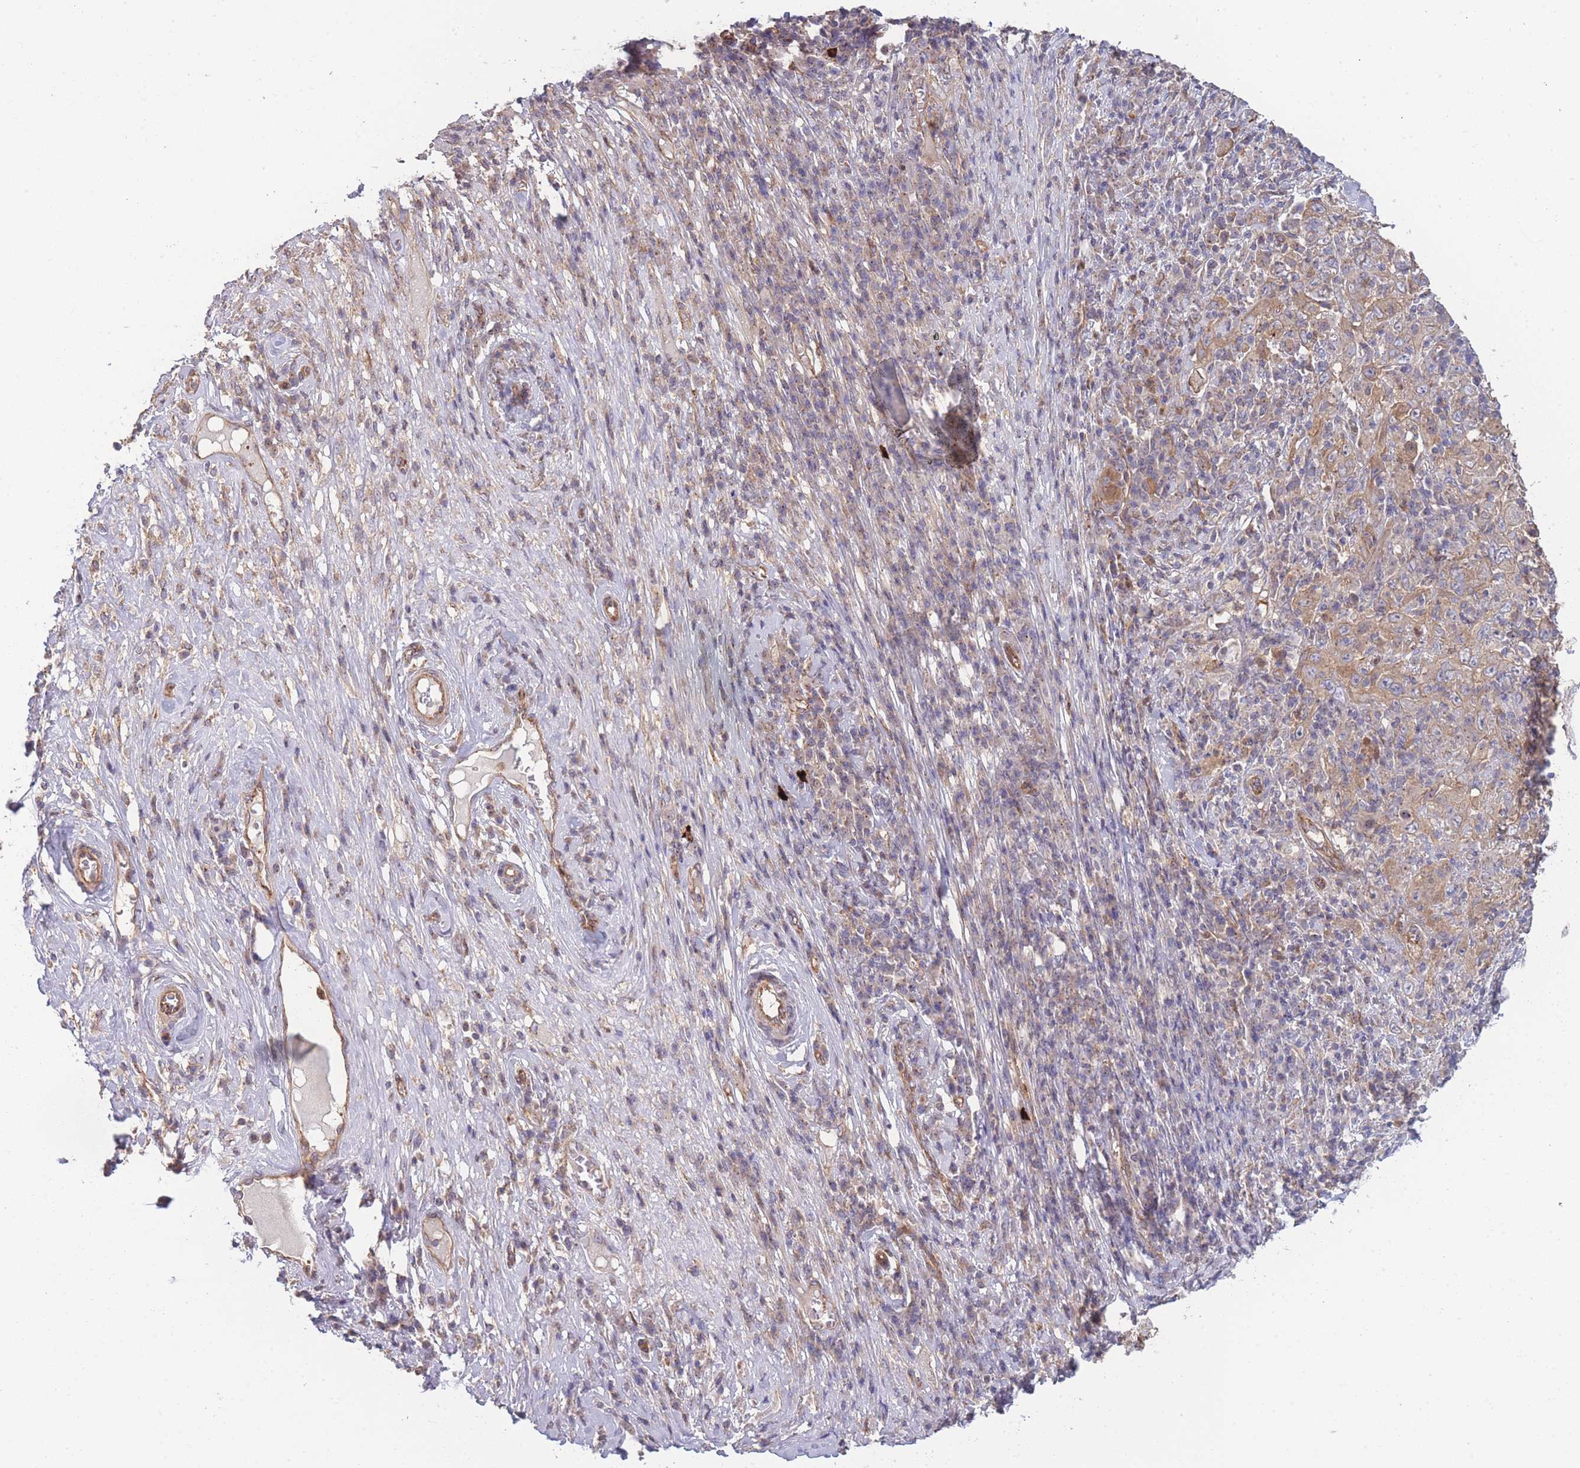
{"staining": {"intensity": "weak", "quantity": ">75%", "location": "cytoplasmic/membranous"}, "tissue": "cervical cancer", "cell_type": "Tumor cells", "image_type": "cancer", "snomed": [{"axis": "morphology", "description": "Squamous cell carcinoma, NOS"}, {"axis": "topography", "description": "Cervix"}], "caption": "Weak cytoplasmic/membranous positivity is identified in approximately >75% of tumor cells in cervical cancer.", "gene": "STEAP3", "patient": {"sex": "female", "age": 46}}